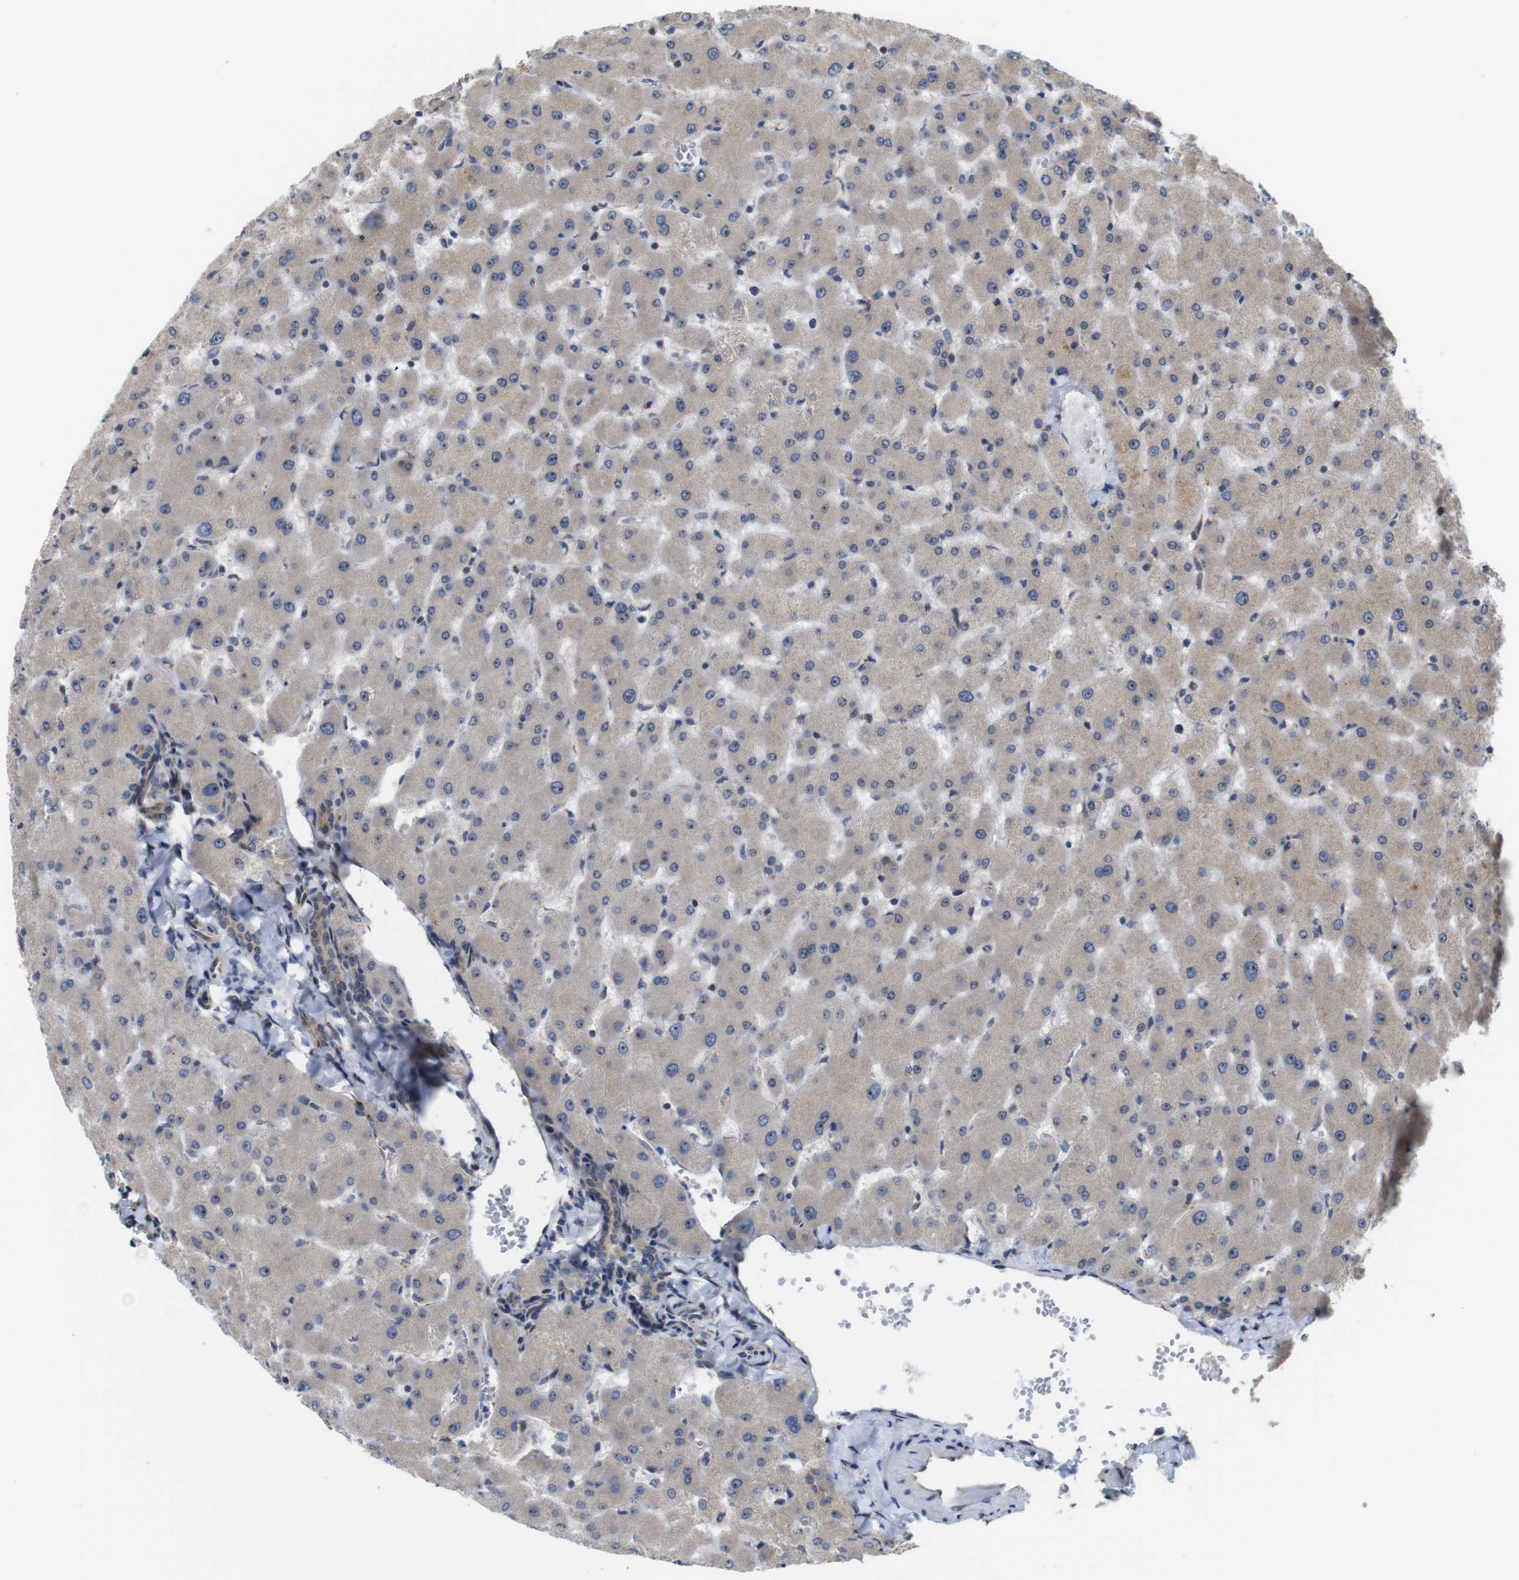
{"staining": {"intensity": "moderate", "quantity": ">75%", "location": "cytoplasmic/membranous"}, "tissue": "liver", "cell_type": "Cholangiocytes", "image_type": "normal", "snomed": [{"axis": "morphology", "description": "Normal tissue, NOS"}, {"axis": "topography", "description": "Liver"}], "caption": "Cholangiocytes exhibit medium levels of moderate cytoplasmic/membranous expression in approximately >75% of cells in benign human liver.", "gene": "EFCAB14", "patient": {"sex": "female", "age": 63}}